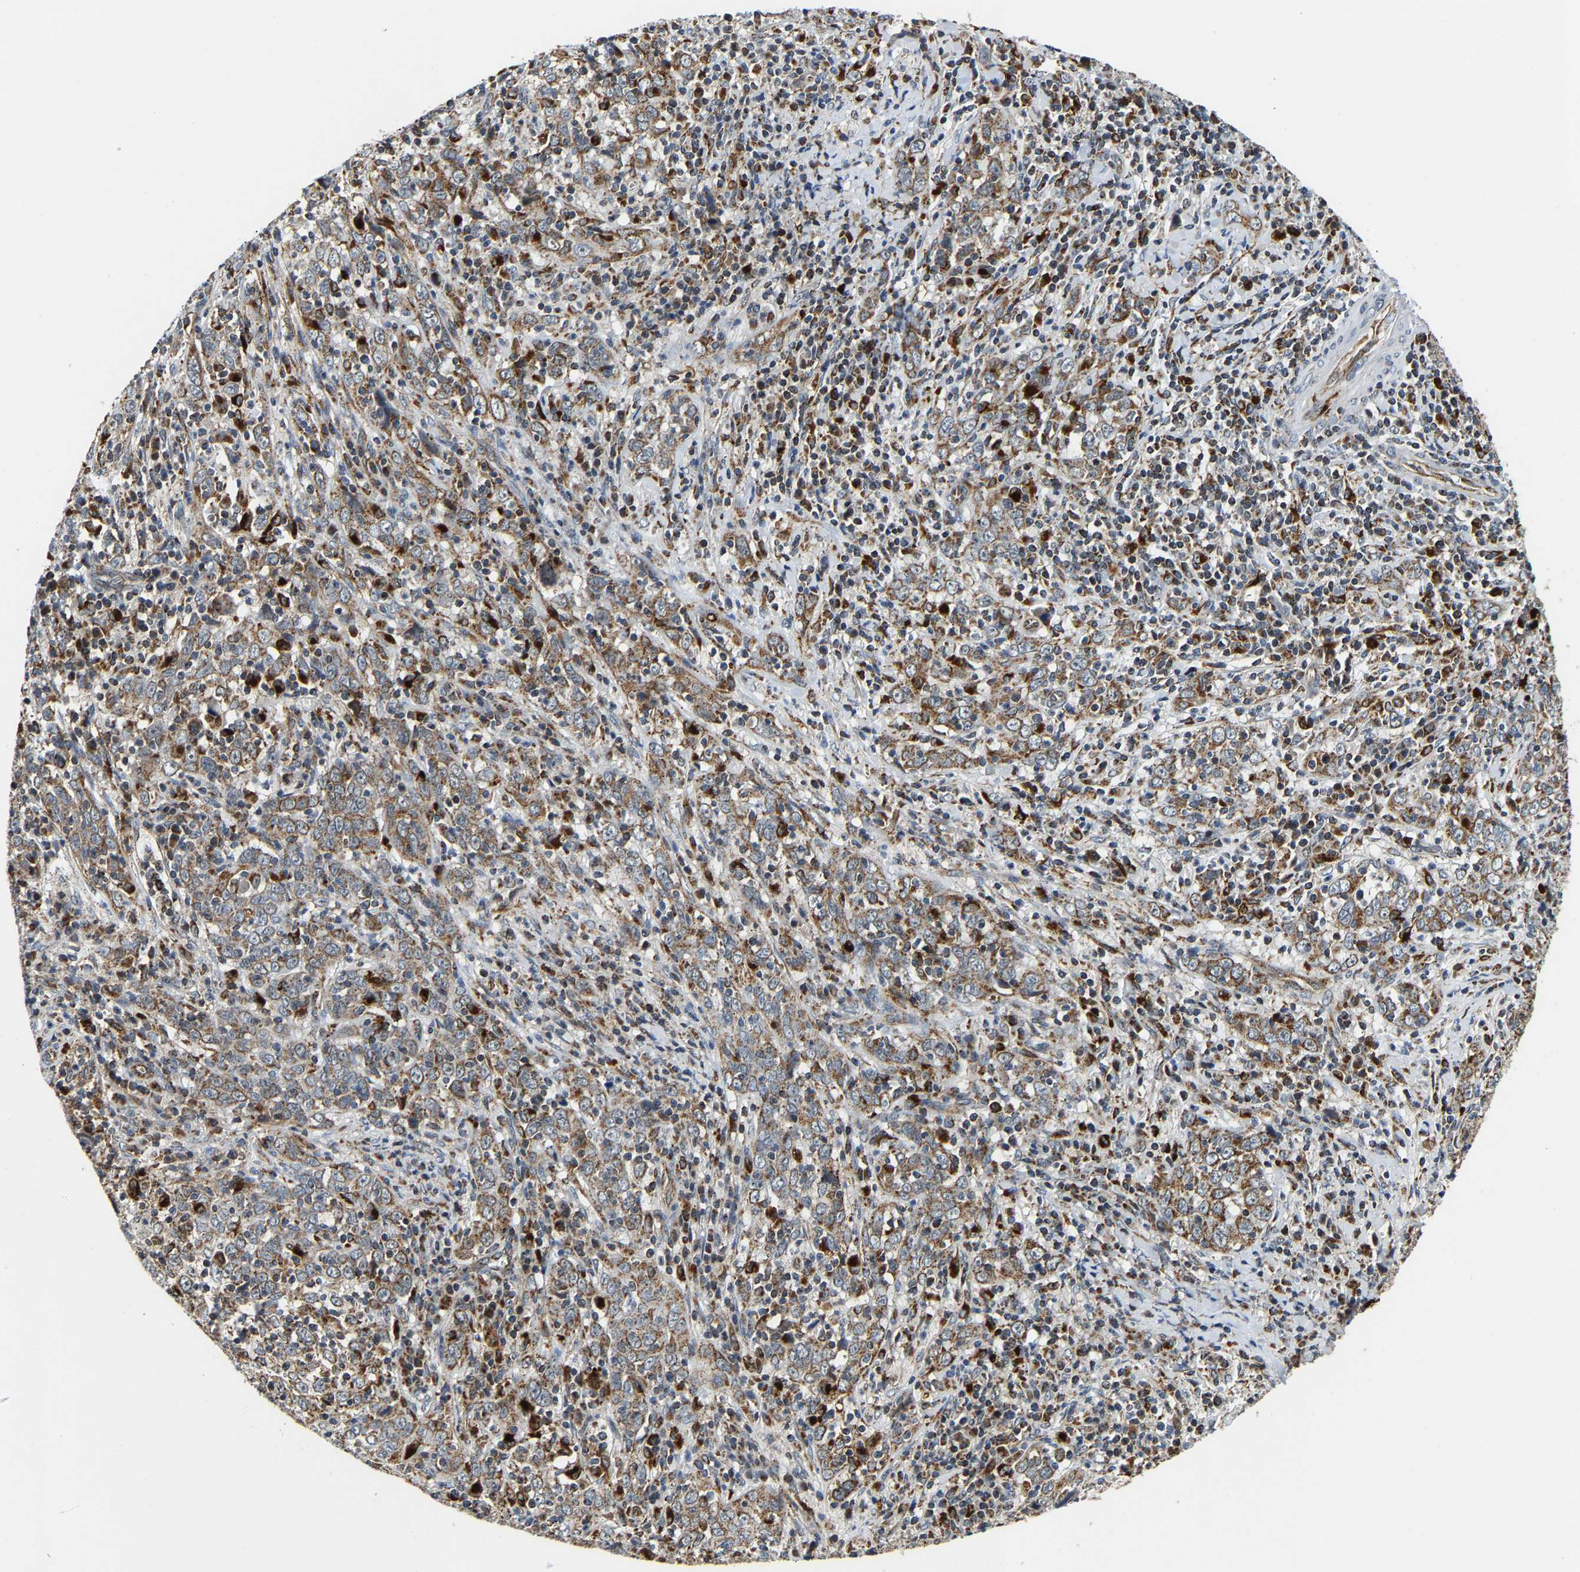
{"staining": {"intensity": "weak", "quantity": ">75%", "location": "cytoplasmic/membranous"}, "tissue": "cervical cancer", "cell_type": "Tumor cells", "image_type": "cancer", "snomed": [{"axis": "morphology", "description": "Squamous cell carcinoma, NOS"}, {"axis": "topography", "description": "Cervix"}], "caption": "A brown stain highlights weak cytoplasmic/membranous staining of a protein in human cervical squamous cell carcinoma tumor cells. Immunohistochemistry stains the protein of interest in brown and the nuclei are stained blue.", "gene": "GIMAP7", "patient": {"sex": "female", "age": 46}}